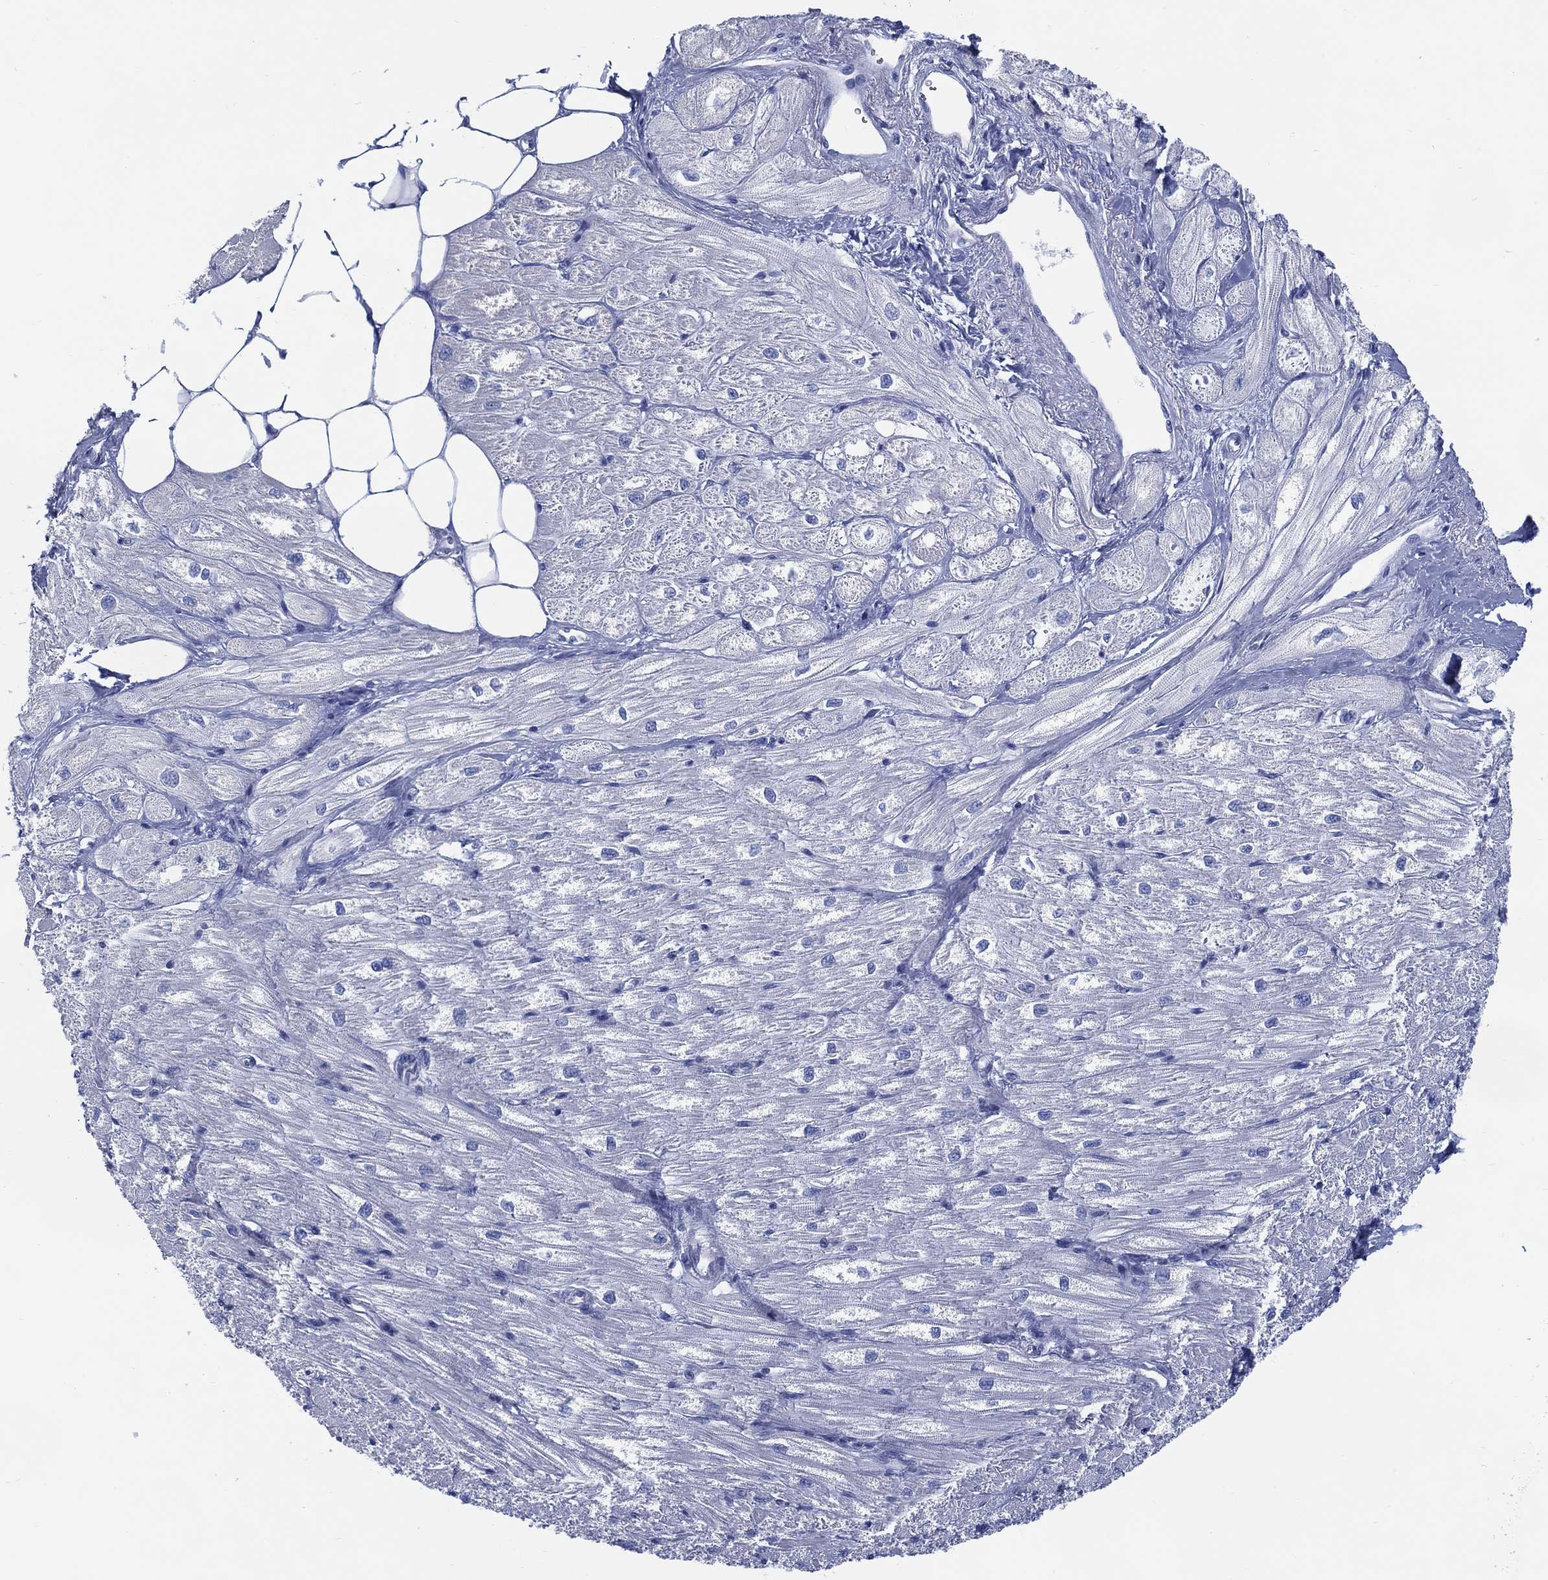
{"staining": {"intensity": "negative", "quantity": "none", "location": "none"}, "tissue": "heart muscle", "cell_type": "Cardiomyocytes", "image_type": "normal", "snomed": [{"axis": "morphology", "description": "Normal tissue, NOS"}, {"axis": "topography", "description": "Heart"}], "caption": "High magnification brightfield microscopy of unremarkable heart muscle stained with DAB (3,3'-diaminobenzidine) (brown) and counterstained with hematoxylin (blue): cardiomyocytes show no significant positivity. (Brightfield microscopy of DAB (3,3'-diaminobenzidine) IHC at high magnification).", "gene": "DDI1", "patient": {"sex": "male", "age": 57}}